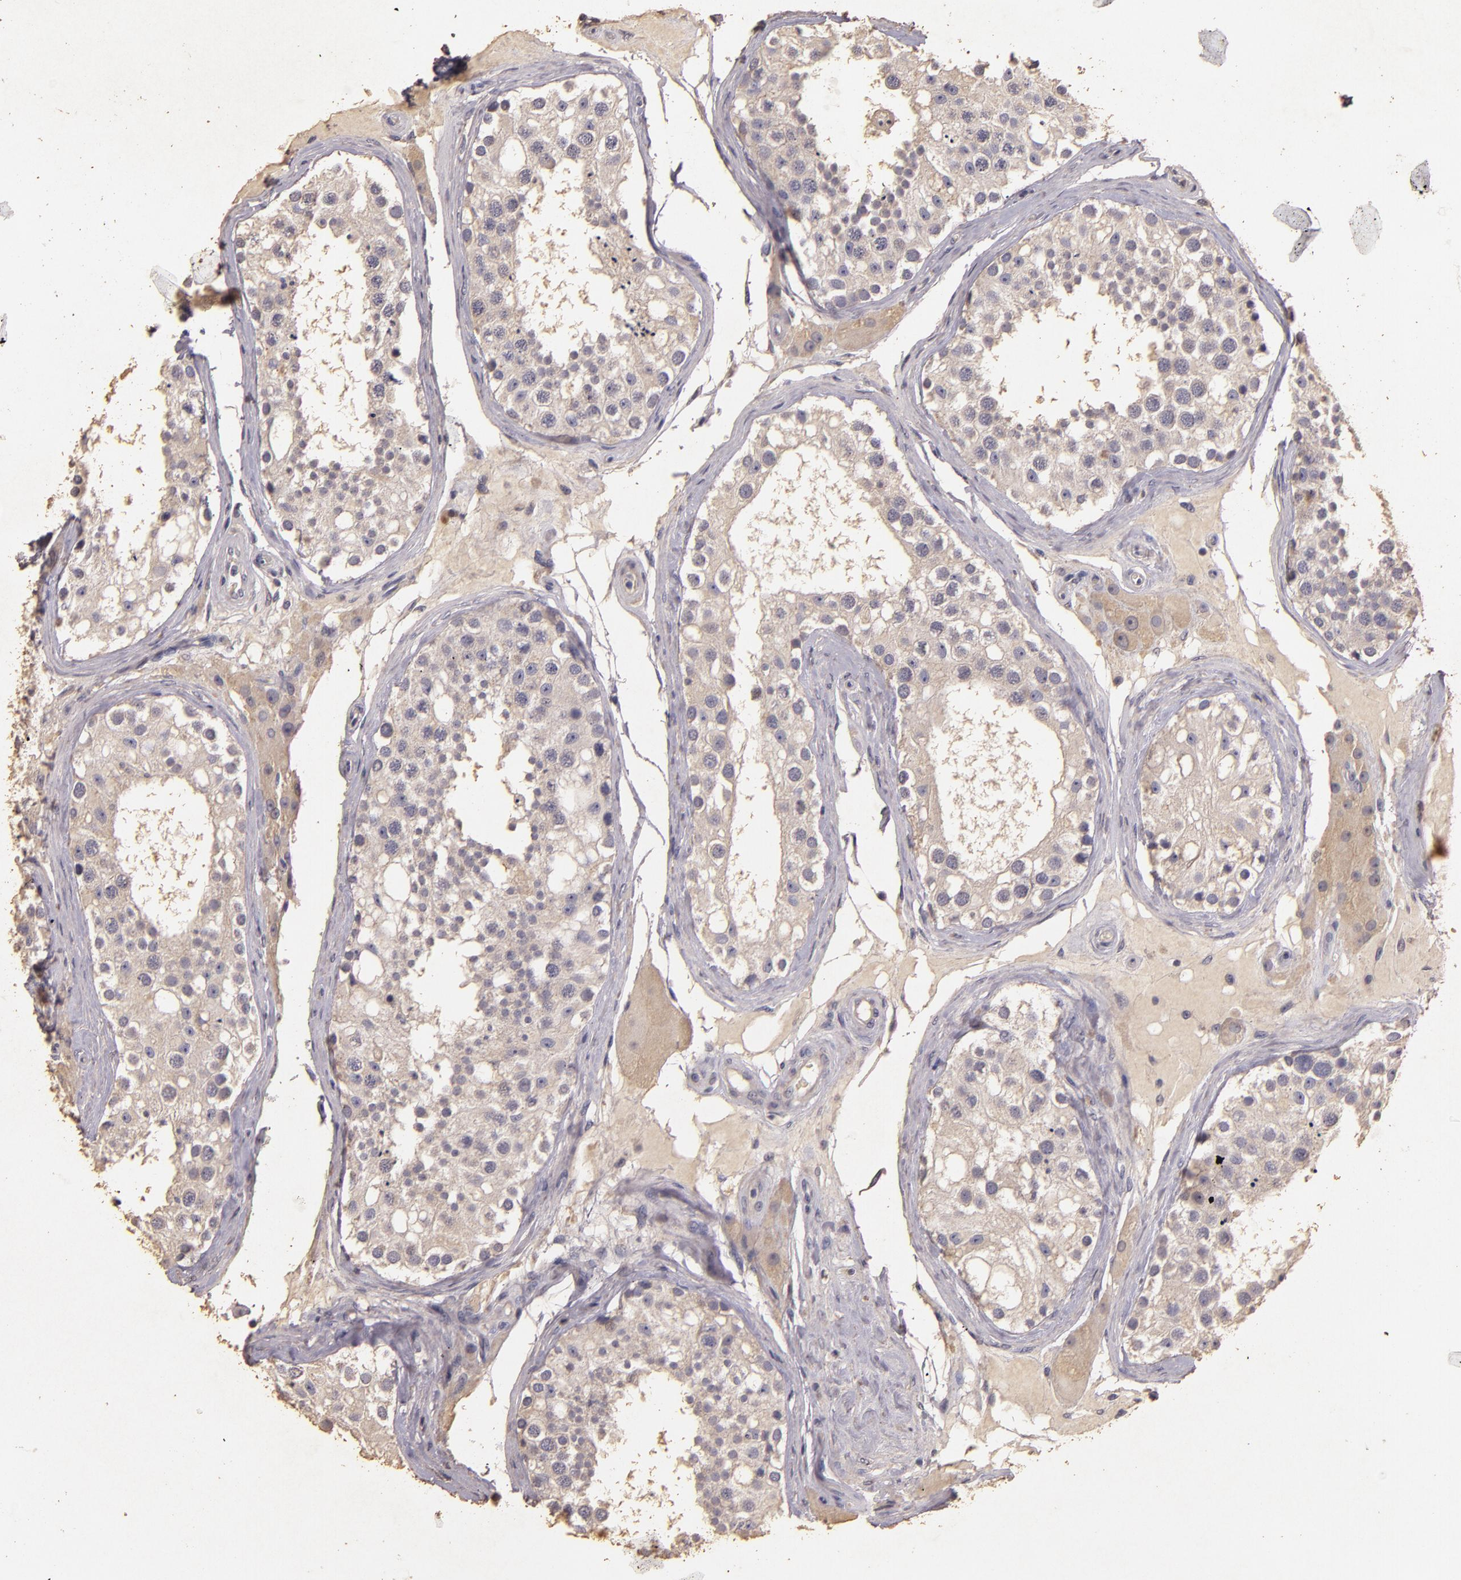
{"staining": {"intensity": "weak", "quantity": "25%-75%", "location": "cytoplasmic/membranous"}, "tissue": "testis", "cell_type": "Cells in seminiferous ducts", "image_type": "normal", "snomed": [{"axis": "morphology", "description": "Normal tissue, NOS"}, {"axis": "topography", "description": "Testis"}], "caption": "Benign testis was stained to show a protein in brown. There is low levels of weak cytoplasmic/membranous positivity in approximately 25%-75% of cells in seminiferous ducts. The staining was performed using DAB (3,3'-diaminobenzidine), with brown indicating positive protein expression. Nuclei are stained blue with hematoxylin.", "gene": "BCL2L13", "patient": {"sex": "male", "age": 68}}